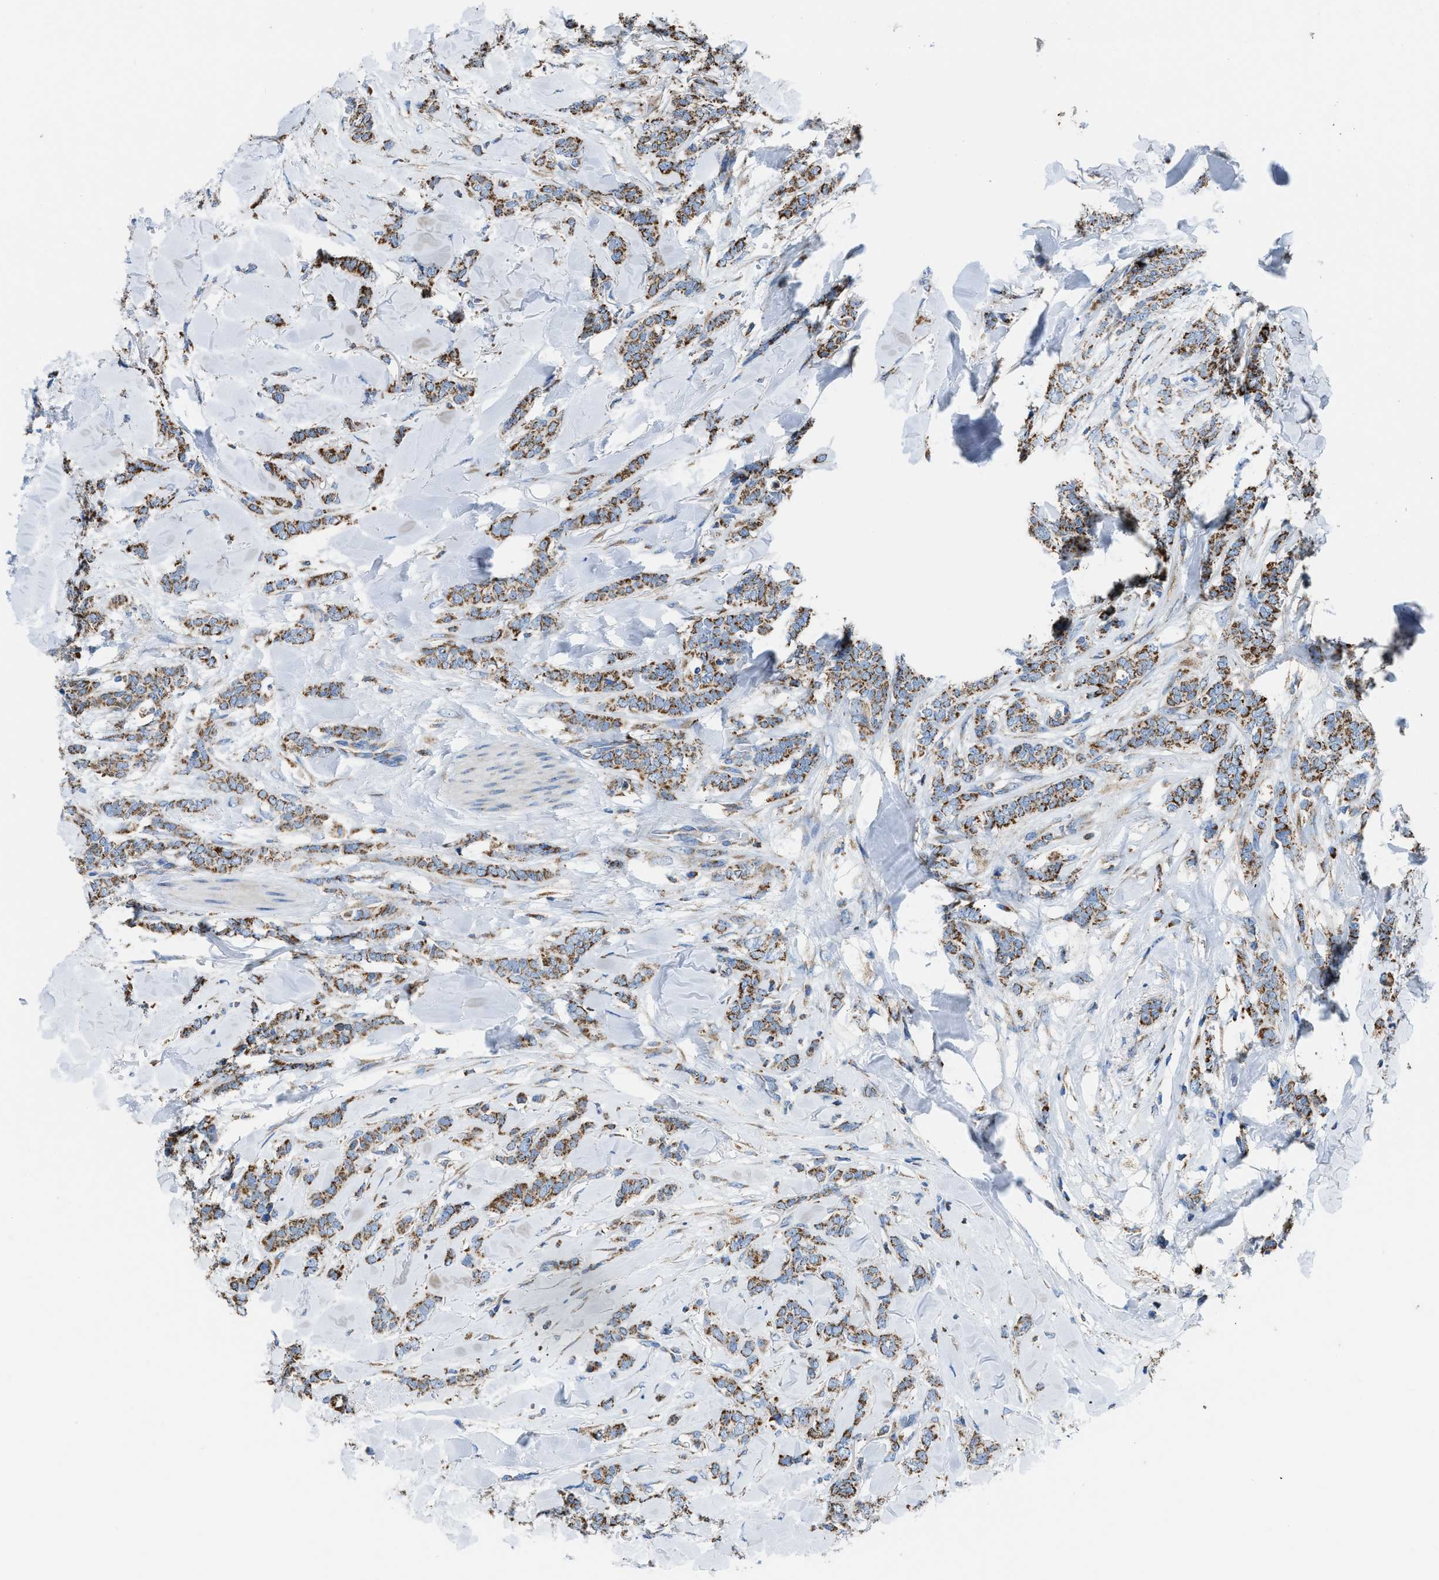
{"staining": {"intensity": "strong", "quantity": ">75%", "location": "cytoplasmic/membranous"}, "tissue": "breast cancer", "cell_type": "Tumor cells", "image_type": "cancer", "snomed": [{"axis": "morphology", "description": "Lobular carcinoma"}, {"axis": "topography", "description": "Skin"}, {"axis": "topography", "description": "Breast"}], "caption": "This micrograph demonstrates IHC staining of breast cancer, with high strong cytoplasmic/membranous staining in about >75% of tumor cells.", "gene": "ETFB", "patient": {"sex": "female", "age": 46}}